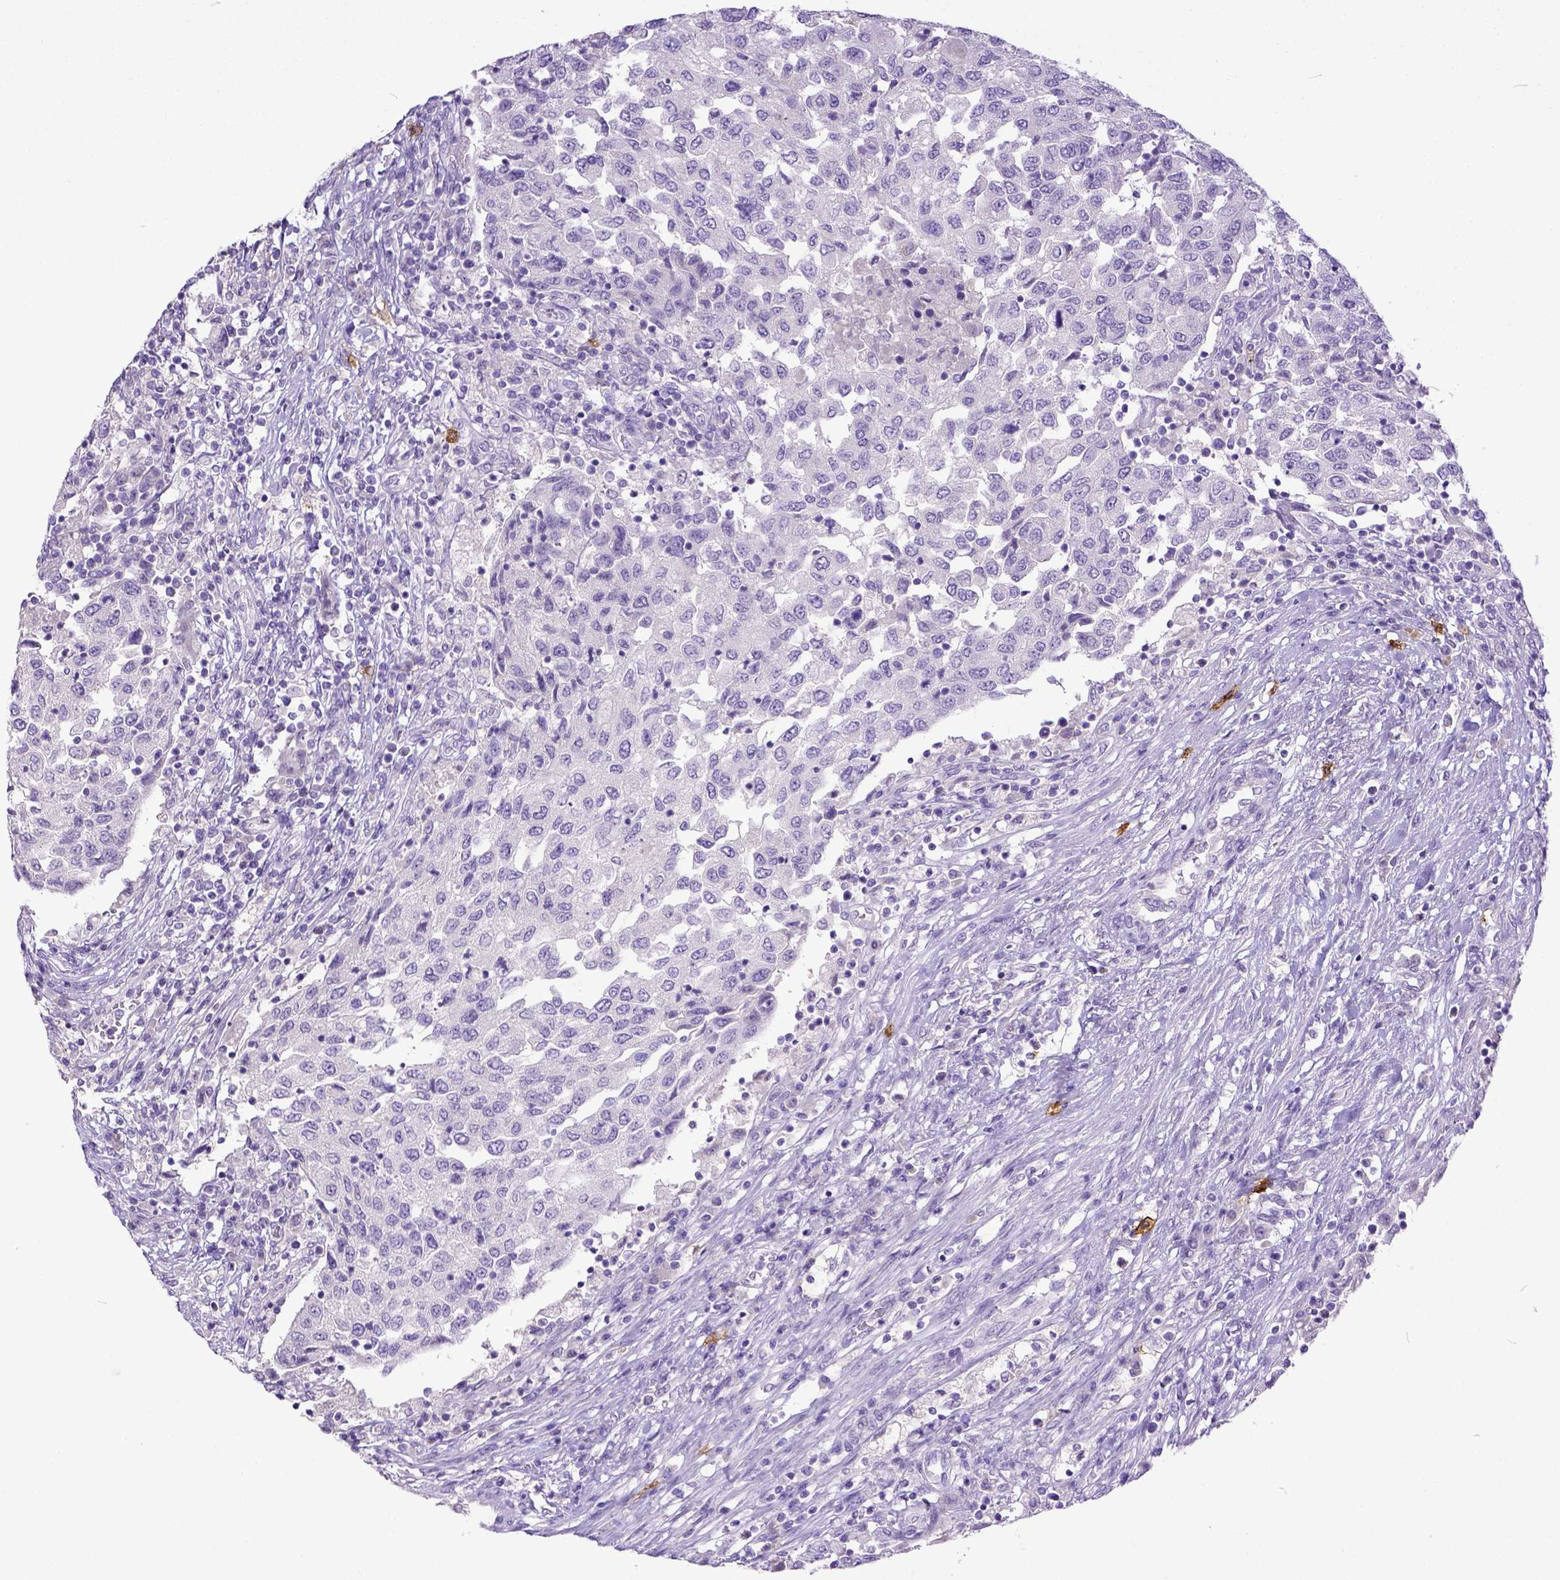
{"staining": {"intensity": "negative", "quantity": "none", "location": "none"}, "tissue": "urothelial cancer", "cell_type": "Tumor cells", "image_type": "cancer", "snomed": [{"axis": "morphology", "description": "Urothelial carcinoma, High grade"}, {"axis": "topography", "description": "Urinary bladder"}], "caption": "There is no significant positivity in tumor cells of urothelial cancer.", "gene": "KIT", "patient": {"sex": "female", "age": 78}}